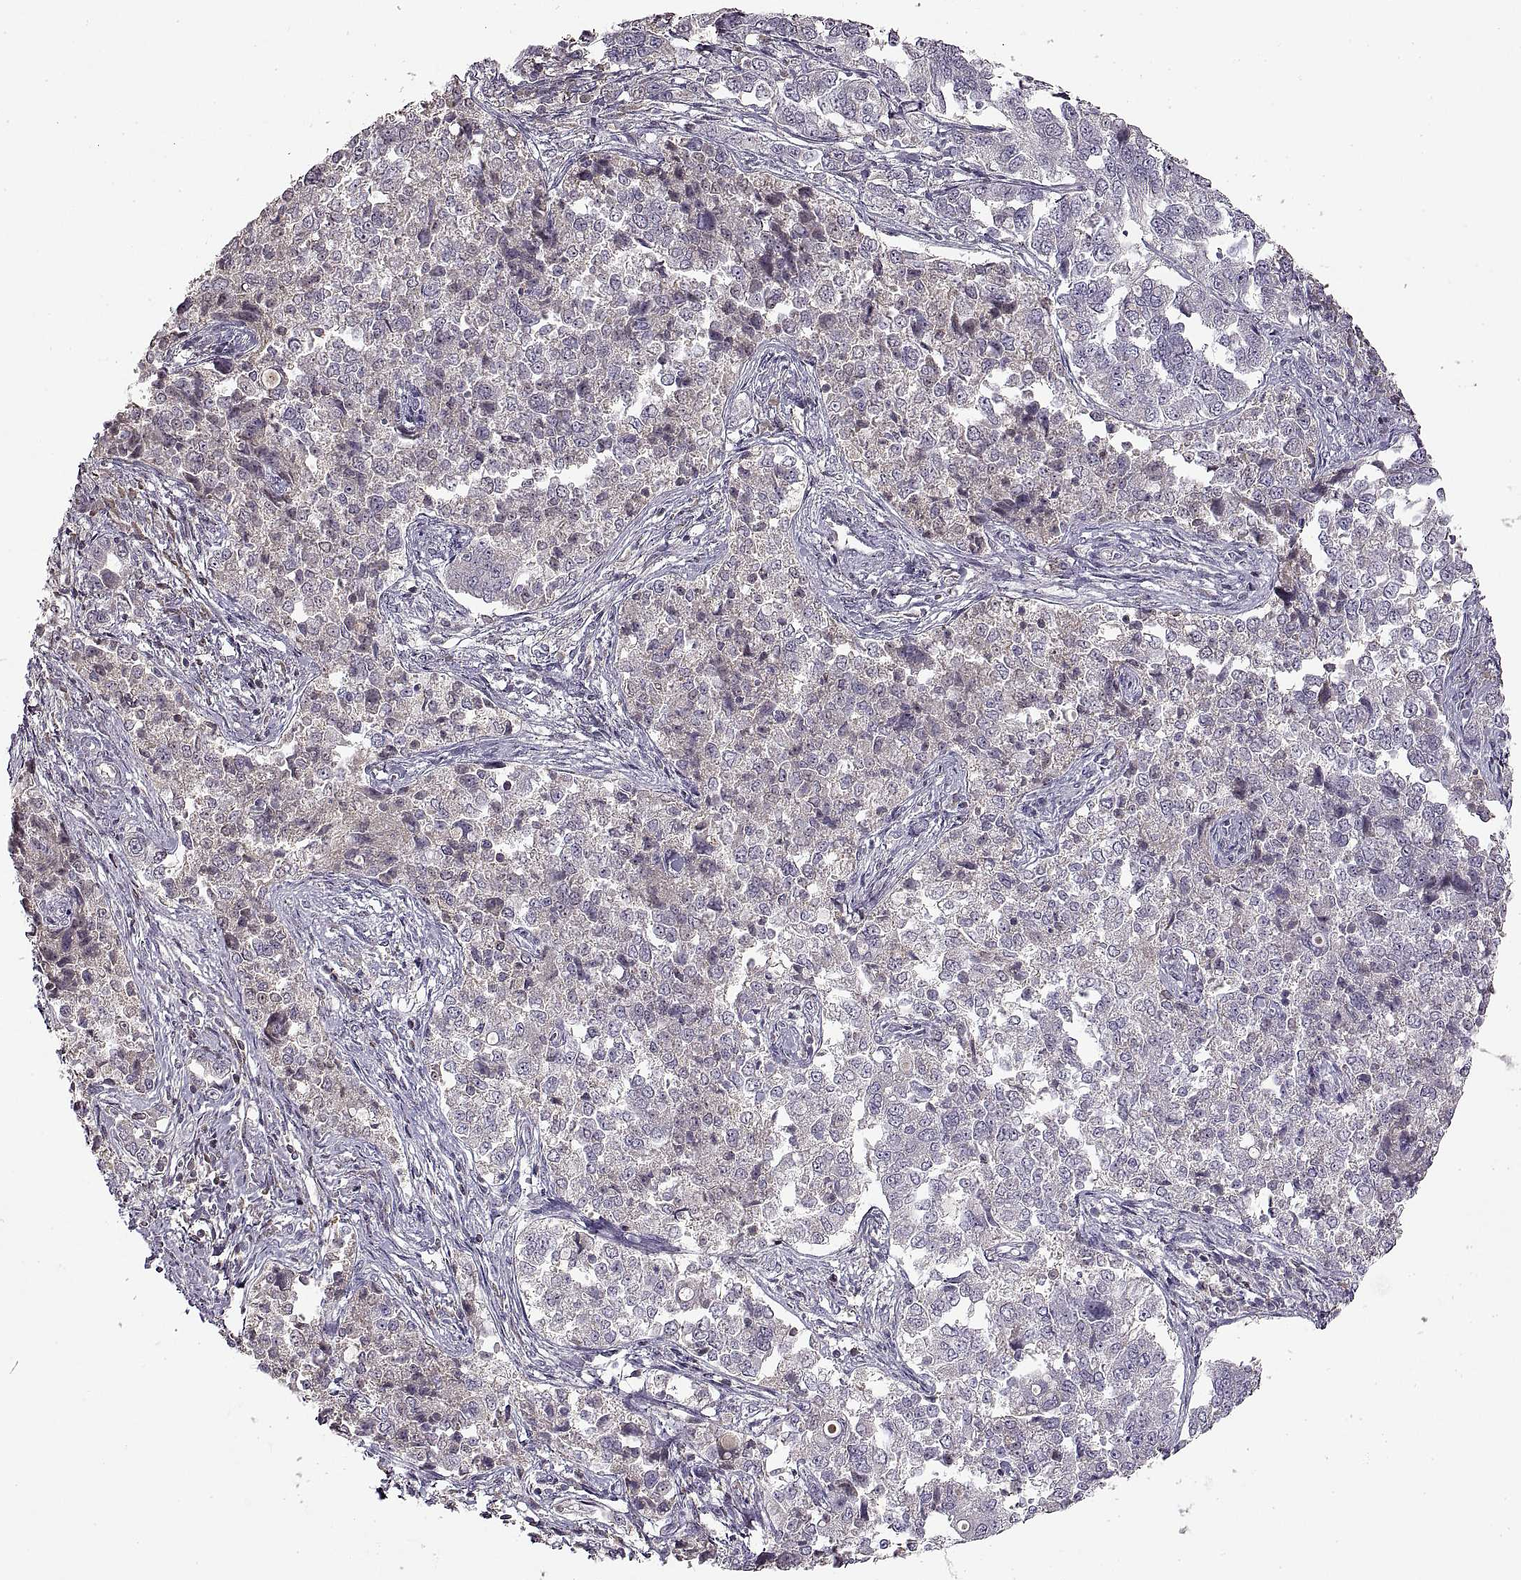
{"staining": {"intensity": "negative", "quantity": "none", "location": "none"}, "tissue": "endometrial cancer", "cell_type": "Tumor cells", "image_type": "cancer", "snomed": [{"axis": "morphology", "description": "Adenocarcinoma, NOS"}, {"axis": "topography", "description": "Endometrium"}], "caption": "The IHC micrograph has no significant expression in tumor cells of adenocarcinoma (endometrial) tissue.", "gene": "ADAM11", "patient": {"sex": "female", "age": 43}}